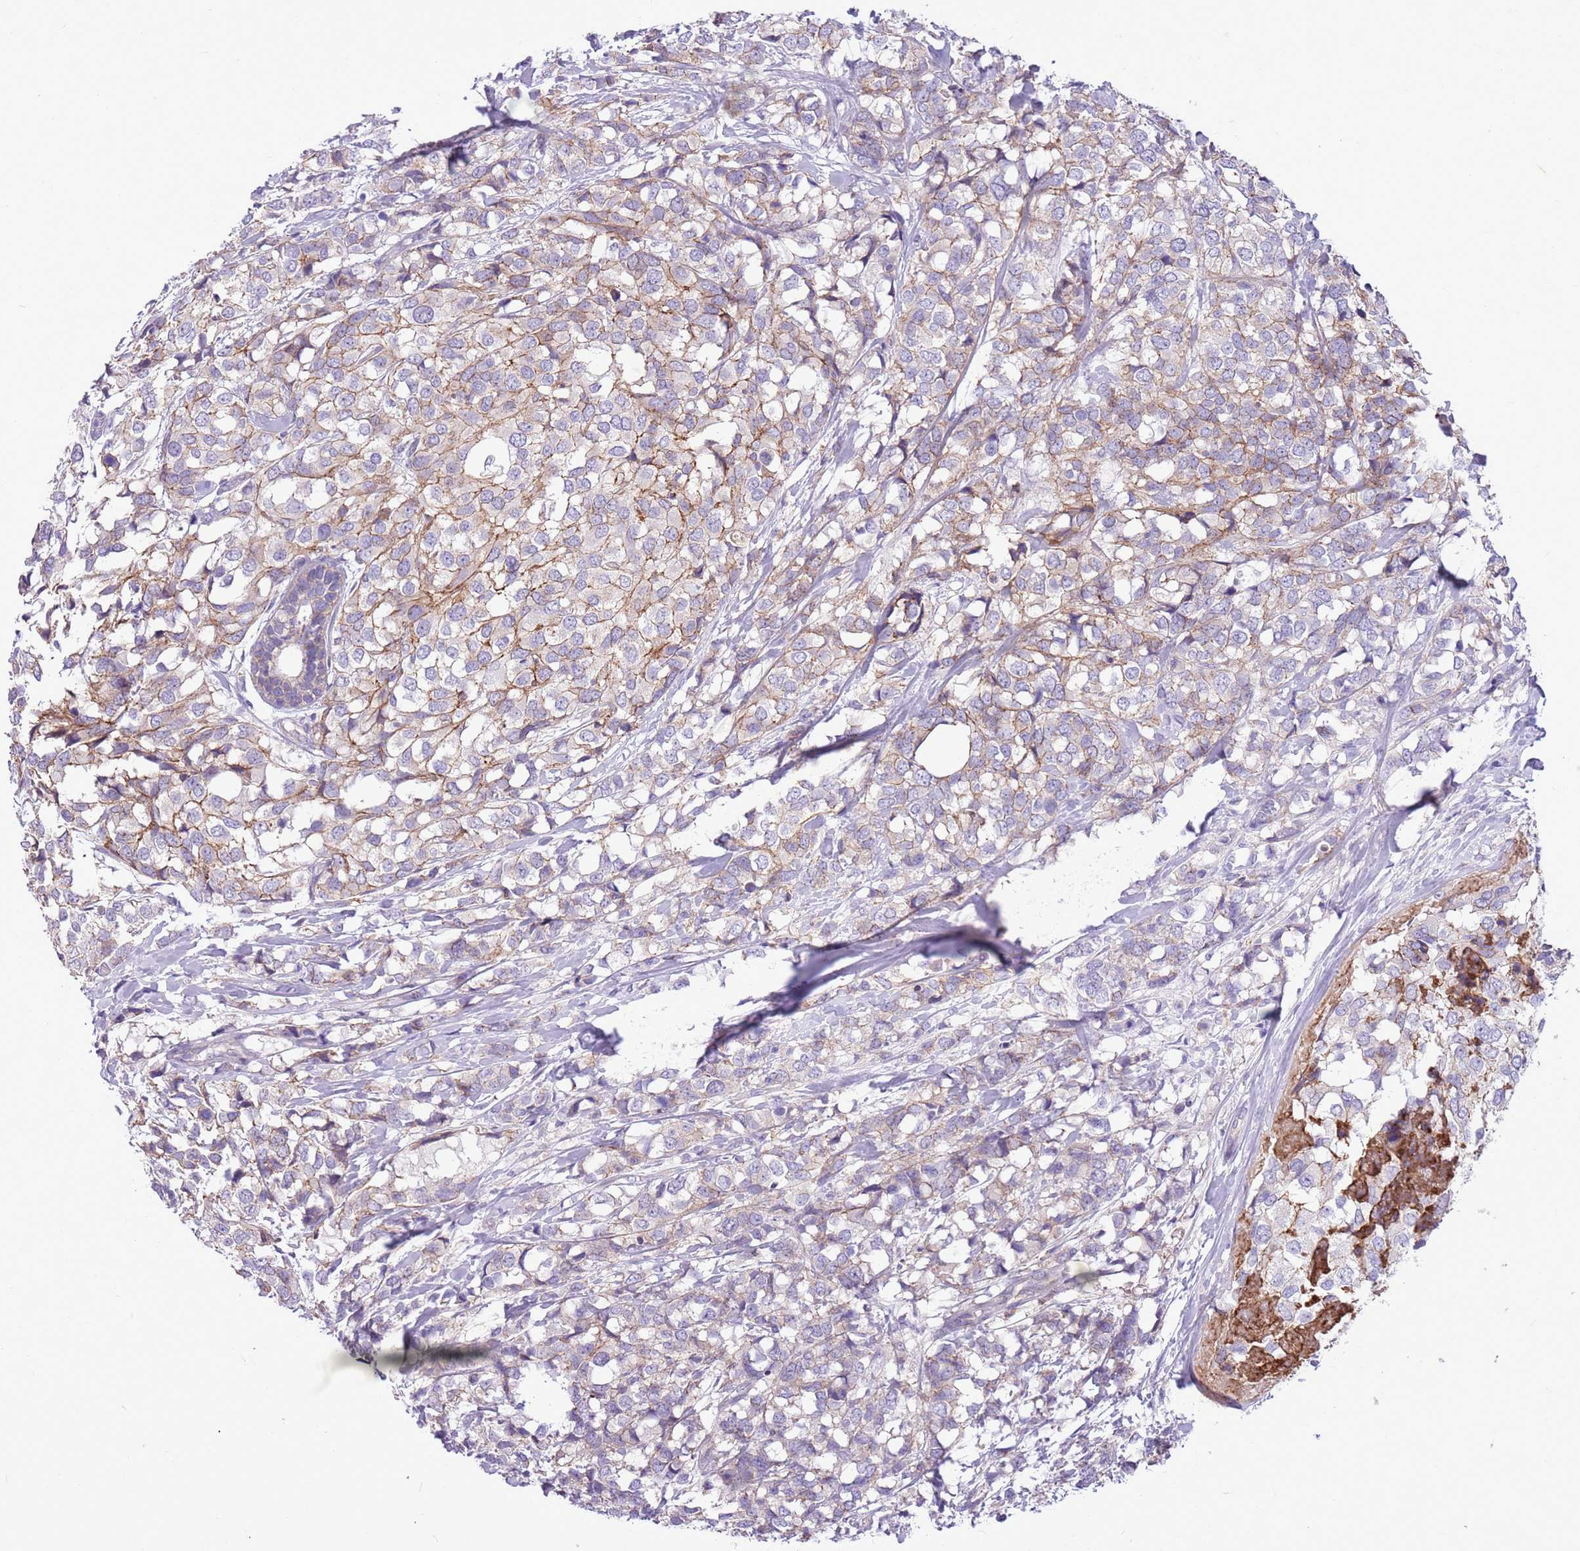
{"staining": {"intensity": "weak", "quantity": "25%-75%", "location": "cytoplasmic/membranous"}, "tissue": "breast cancer", "cell_type": "Tumor cells", "image_type": "cancer", "snomed": [{"axis": "morphology", "description": "Lobular carcinoma"}, {"axis": "topography", "description": "Breast"}], "caption": "Immunohistochemistry (DAB (3,3'-diaminobenzidine)) staining of breast cancer (lobular carcinoma) exhibits weak cytoplasmic/membranous protein staining in about 25%-75% of tumor cells.", "gene": "PARP8", "patient": {"sex": "female", "age": 59}}